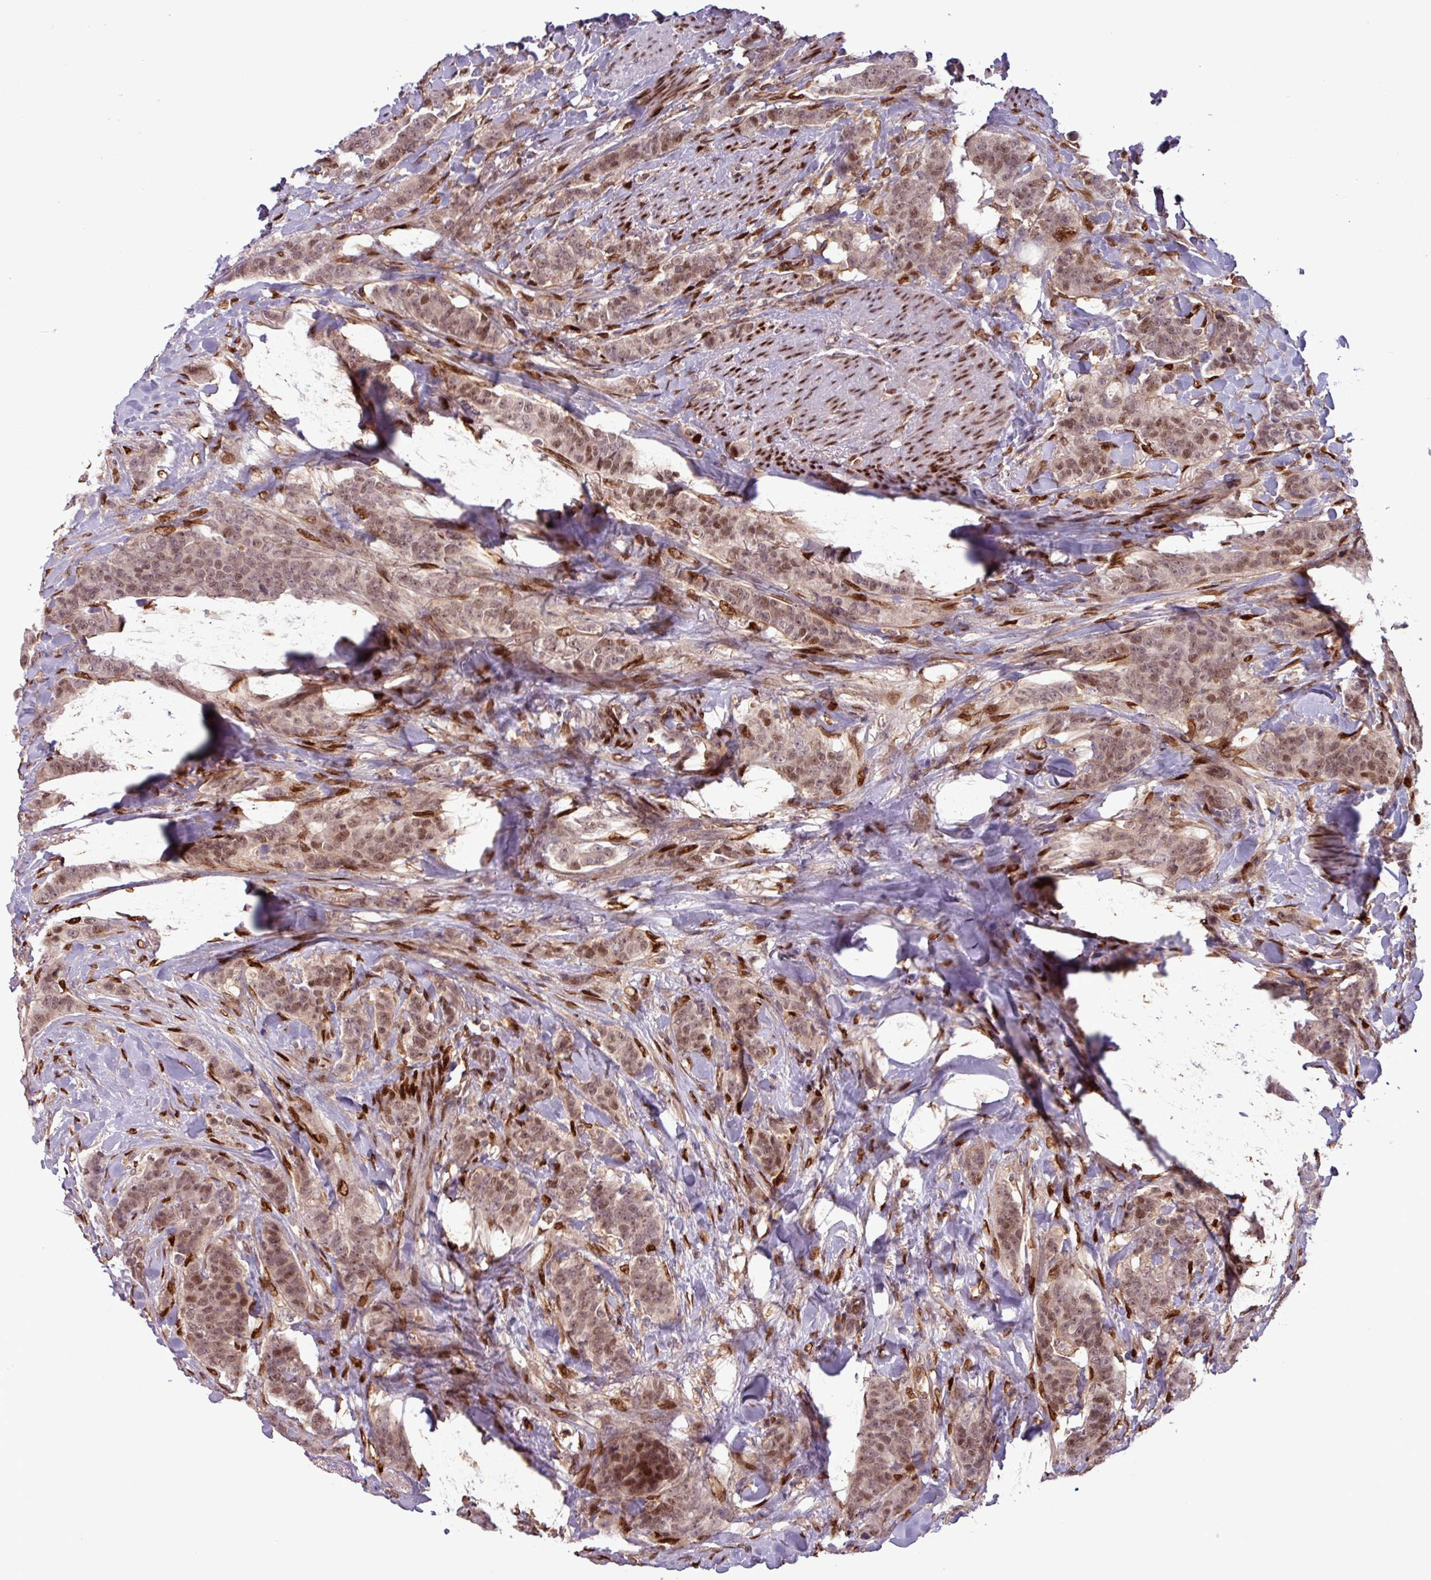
{"staining": {"intensity": "moderate", "quantity": ">75%", "location": "nuclear"}, "tissue": "breast cancer", "cell_type": "Tumor cells", "image_type": "cancer", "snomed": [{"axis": "morphology", "description": "Duct carcinoma"}, {"axis": "topography", "description": "Breast"}], "caption": "The micrograph shows a brown stain indicating the presence of a protein in the nuclear of tumor cells in breast cancer (intraductal carcinoma). (Stains: DAB (3,3'-diaminobenzidine) in brown, nuclei in blue, Microscopy: brightfield microscopy at high magnification).", "gene": "PRRX1", "patient": {"sex": "female", "age": 40}}